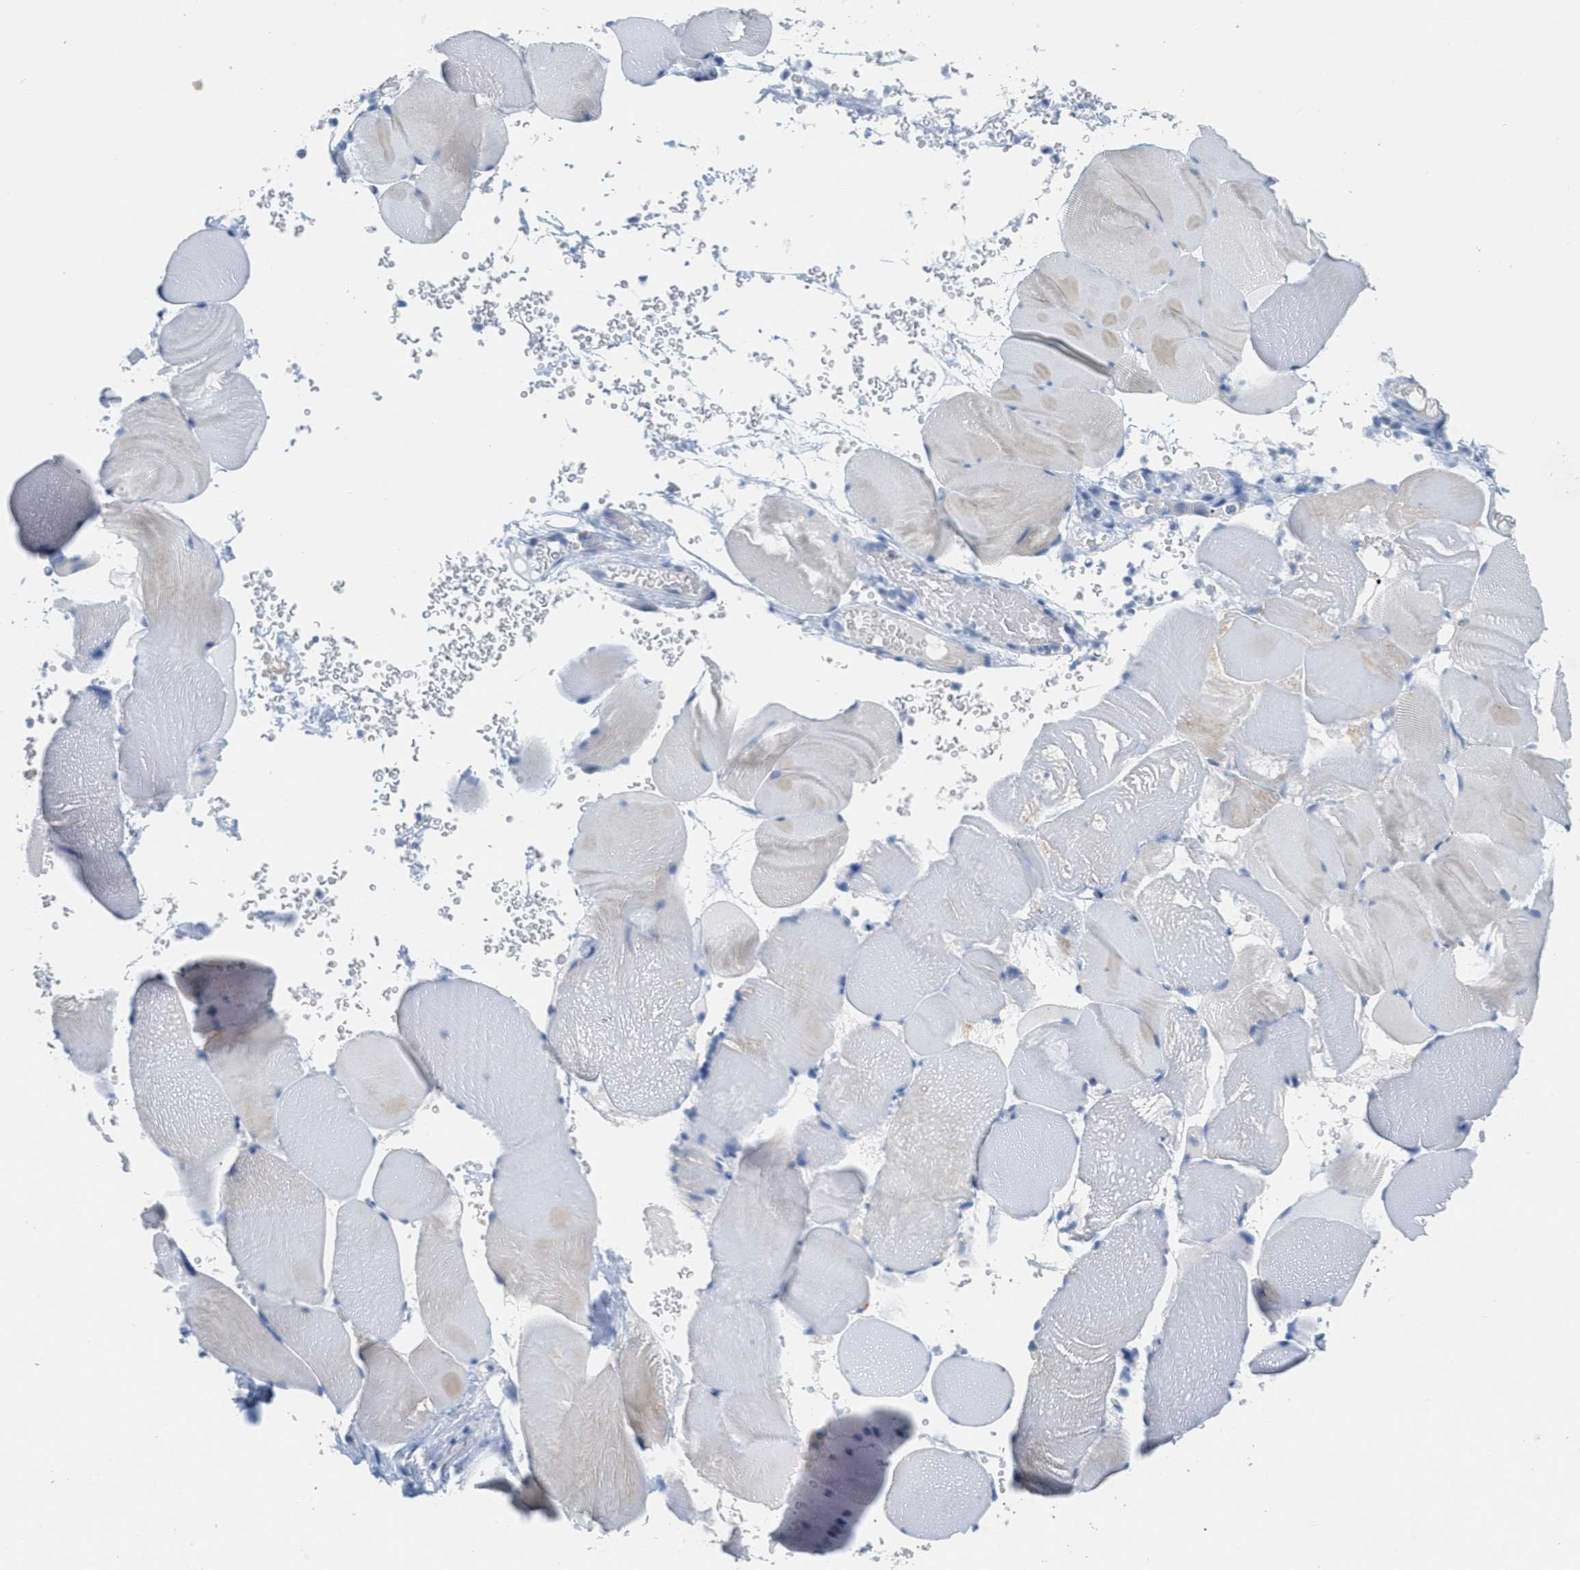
{"staining": {"intensity": "negative", "quantity": "none", "location": "none"}, "tissue": "skeletal muscle", "cell_type": "Myocytes", "image_type": "normal", "snomed": [{"axis": "morphology", "description": "Normal tissue, NOS"}, {"axis": "topography", "description": "Skeletal muscle"}], "caption": "Myocytes show no significant staining in benign skeletal muscle.", "gene": "ORC6", "patient": {"sex": "male", "age": 62}}